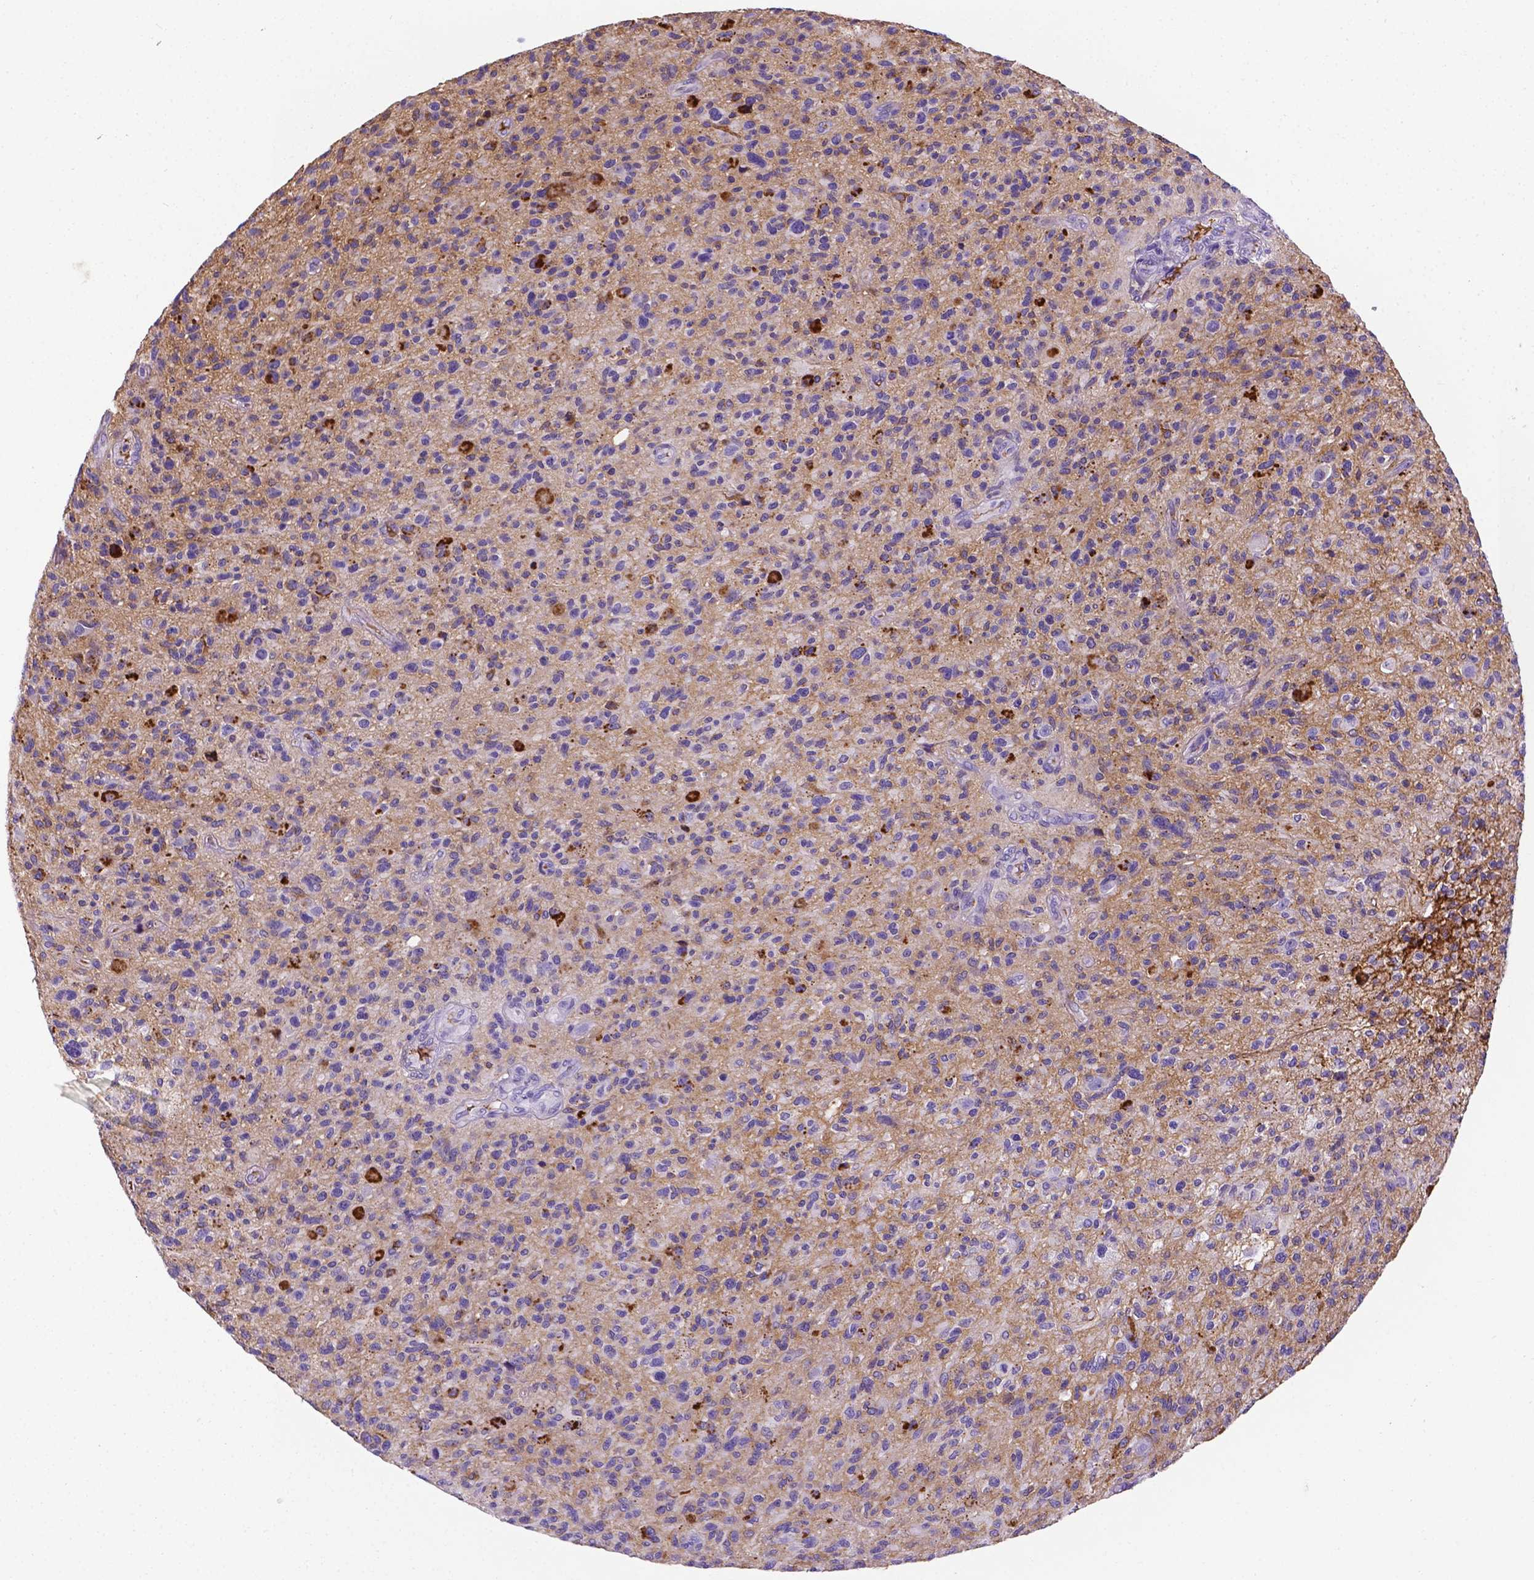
{"staining": {"intensity": "negative", "quantity": "none", "location": "none"}, "tissue": "glioma", "cell_type": "Tumor cells", "image_type": "cancer", "snomed": [{"axis": "morphology", "description": "Glioma, malignant, High grade"}, {"axis": "topography", "description": "Brain"}], "caption": "A high-resolution micrograph shows immunohistochemistry staining of malignant glioma (high-grade), which displays no significant staining in tumor cells.", "gene": "APOE", "patient": {"sex": "male", "age": 47}}